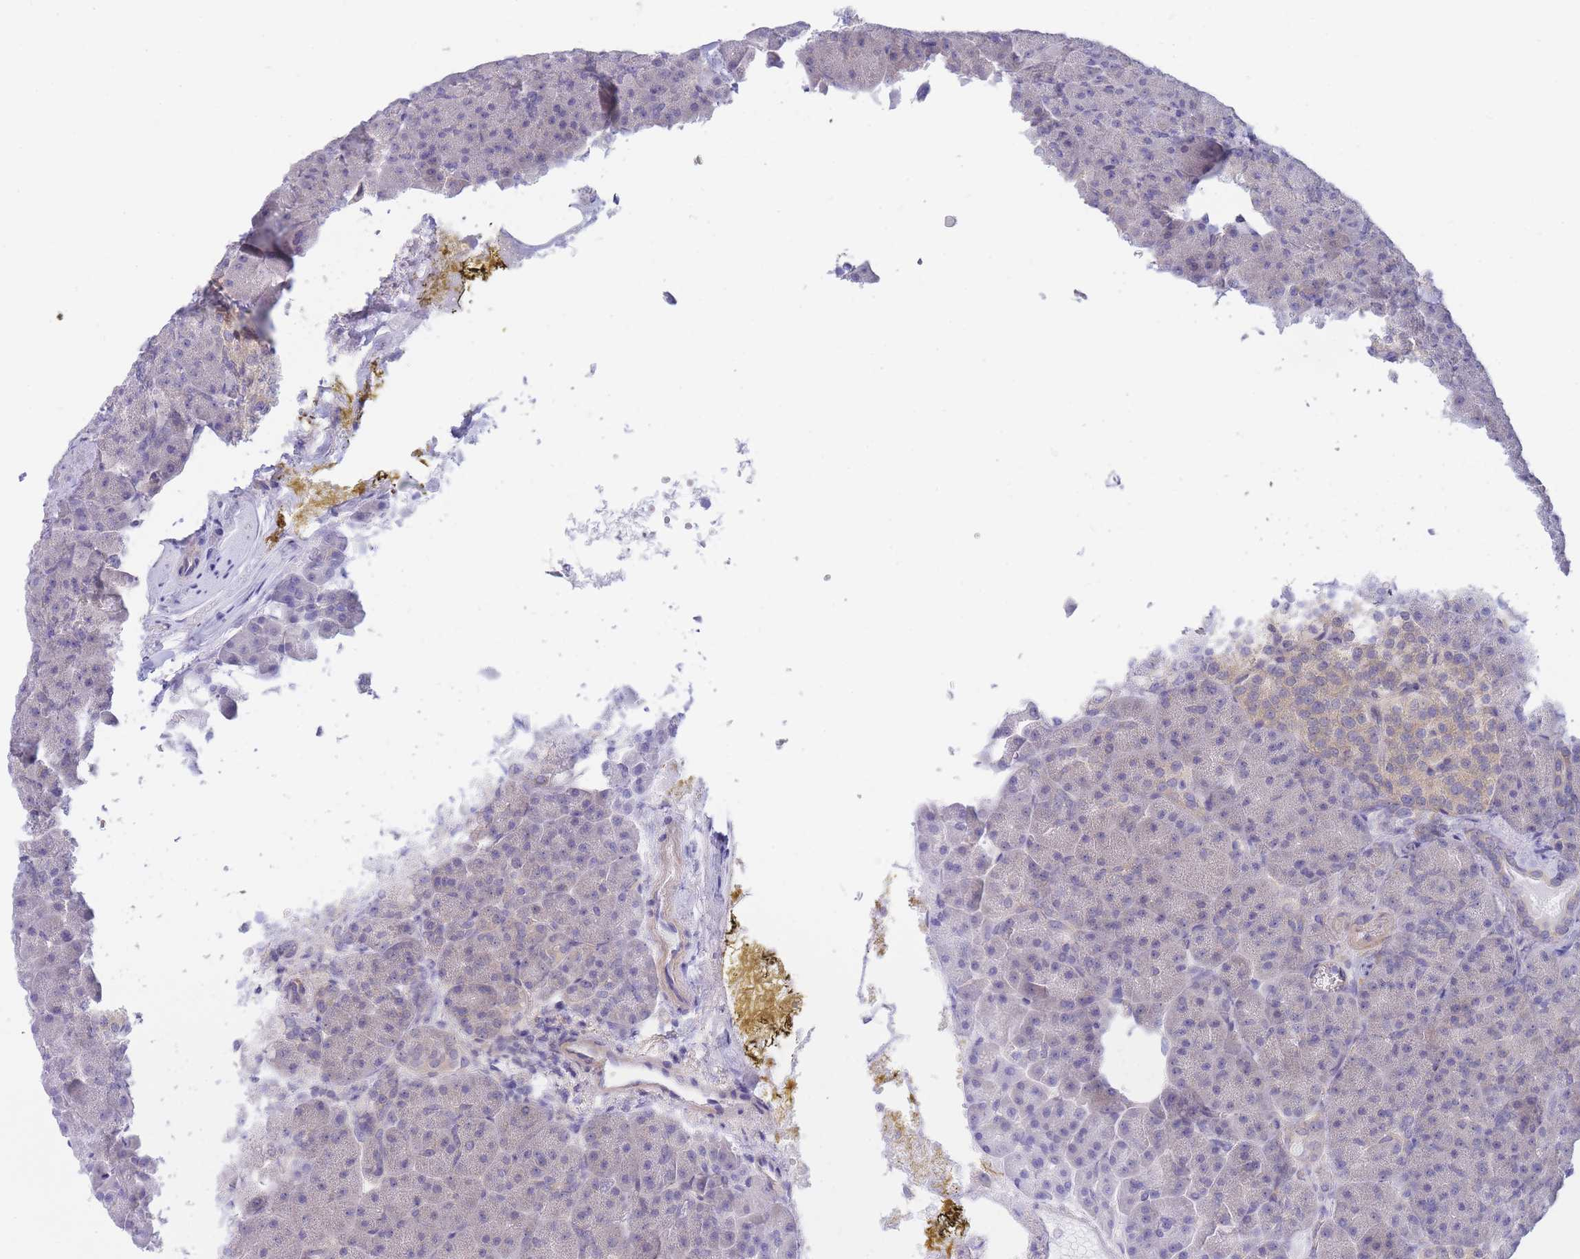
{"staining": {"intensity": "weak", "quantity": "<25%", "location": "cytoplasmic/membranous"}, "tissue": "pancreas", "cell_type": "Exocrine glandular cells", "image_type": "normal", "snomed": [{"axis": "morphology", "description": "Normal tissue, NOS"}, {"axis": "topography", "description": "Pancreas"}], "caption": "This is a photomicrograph of IHC staining of normal pancreas, which shows no staining in exocrine glandular cells.", "gene": "SUGT1", "patient": {"sex": "female", "age": 74}}